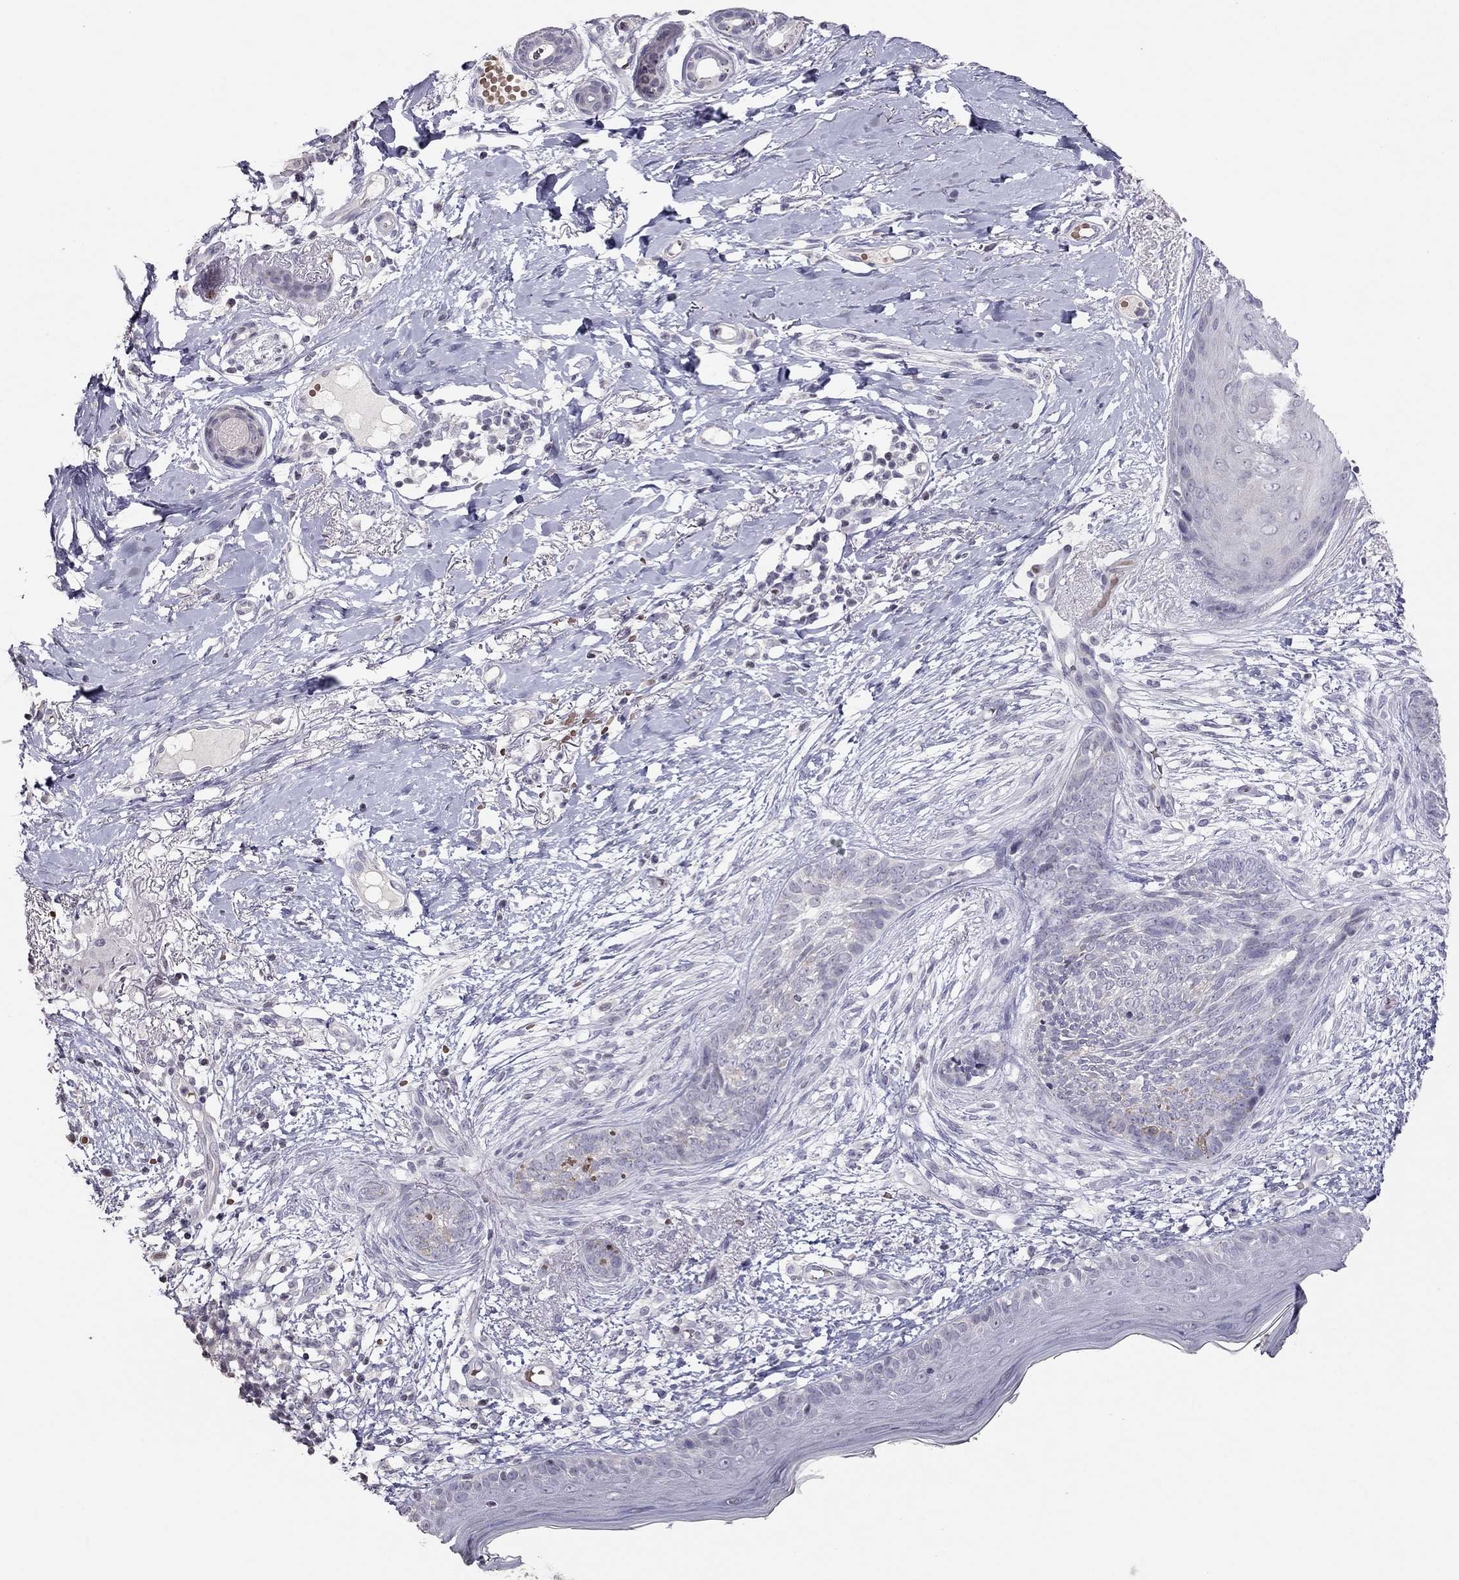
{"staining": {"intensity": "negative", "quantity": "none", "location": "none"}, "tissue": "skin cancer", "cell_type": "Tumor cells", "image_type": "cancer", "snomed": [{"axis": "morphology", "description": "Normal tissue, NOS"}, {"axis": "morphology", "description": "Basal cell carcinoma"}, {"axis": "topography", "description": "Skin"}], "caption": "Tumor cells show no significant staining in basal cell carcinoma (skin).", "gene": "TSHB", "patient": {"sex": "male", "age": 84}}